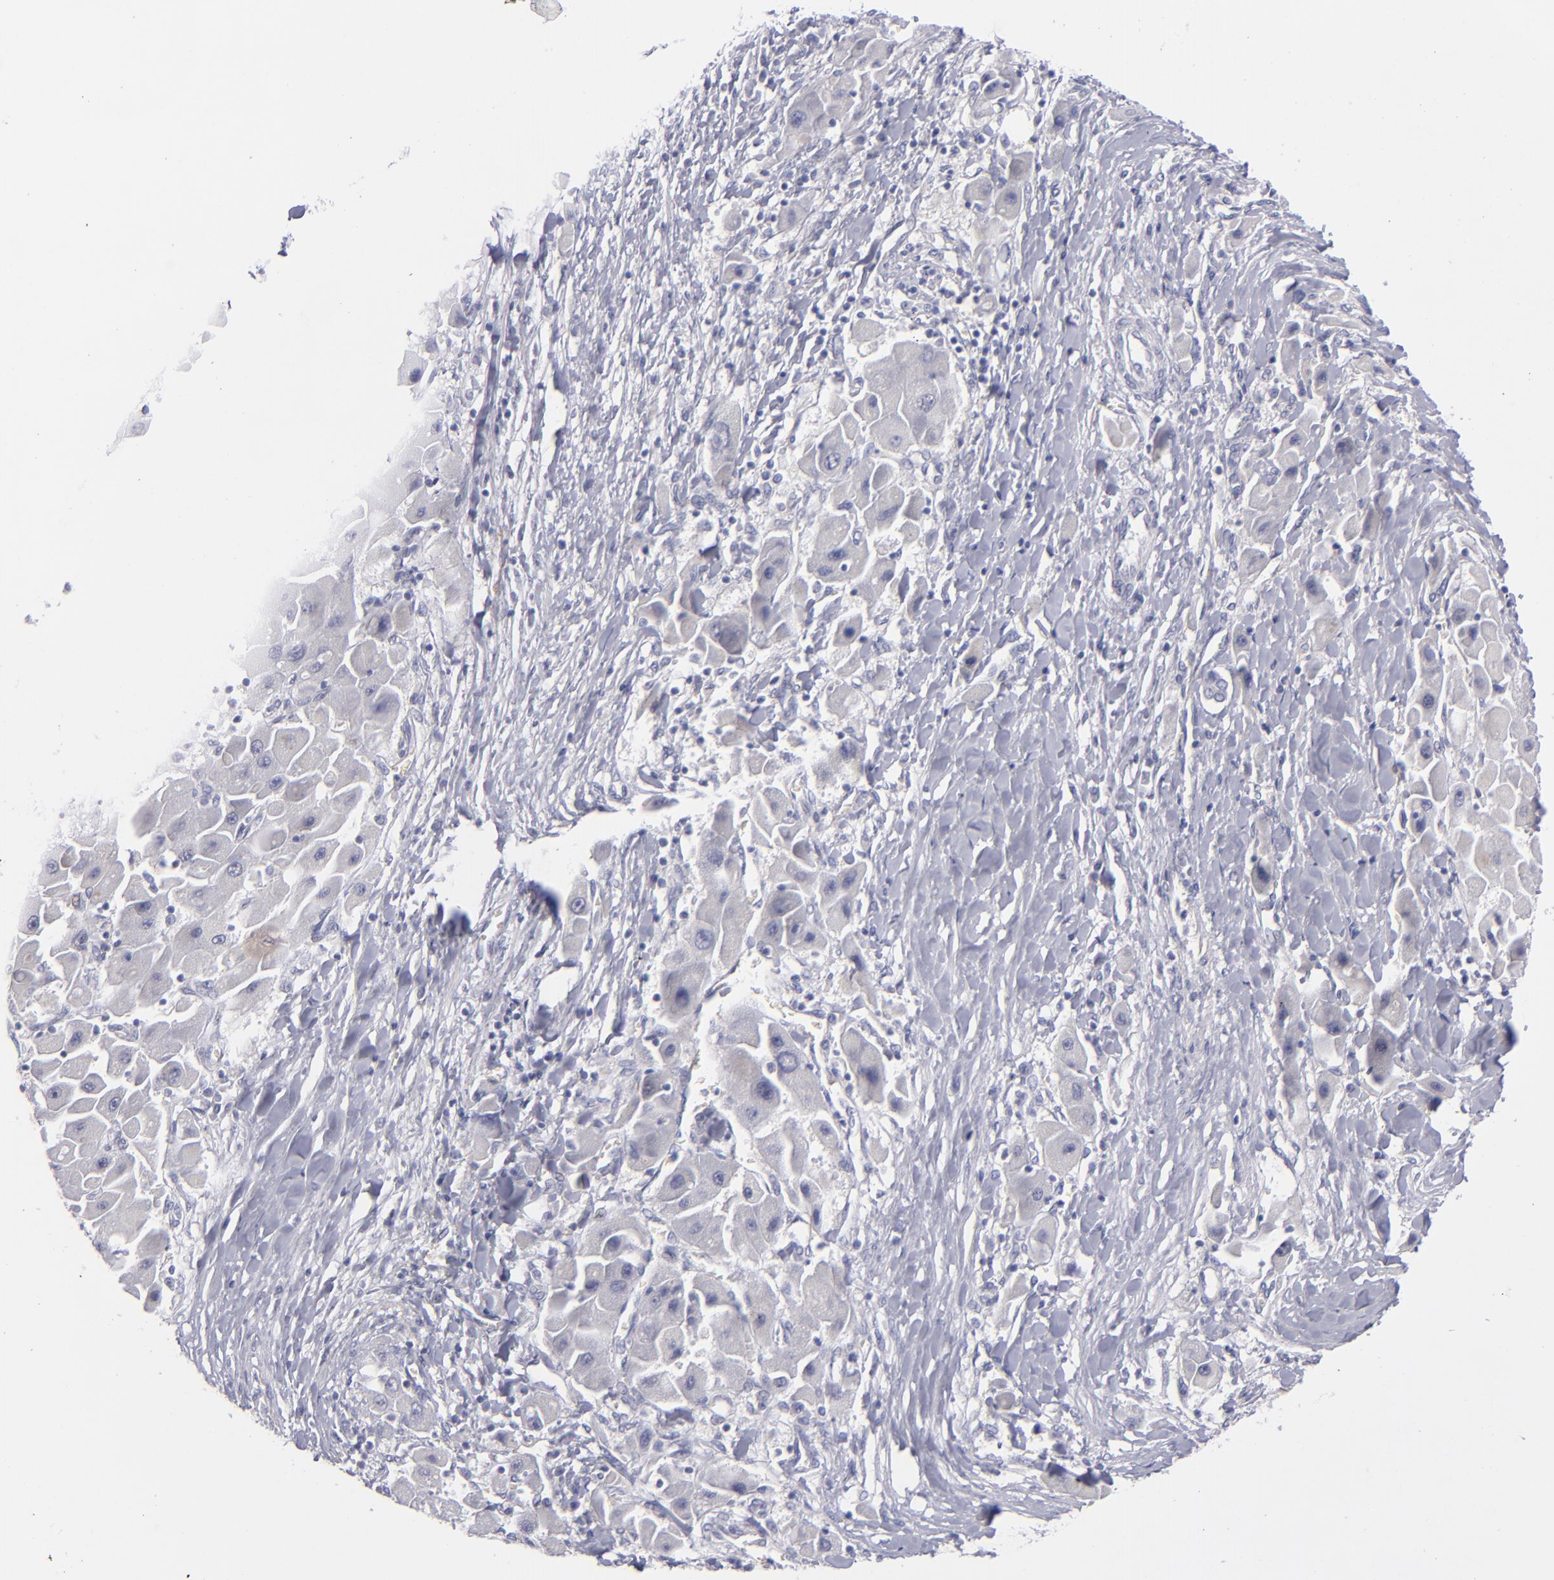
{"staining": {"intensity": "negative", "quantity": "none", "location": "none"}, "tissue": "liver cancer", "cell_type": "Tumor cells", "image_type": "cancer", "snomed": [{"axis": "morphology", "description": "Carcinoma, Hepatocellular, NOS"}, {"axis": "topography", "description": "Liver"}], "caption": "The immunohistochemistry (IHC) image has no significant positivity in tumor cells of liver cancer tissue.", "gene": "ITGB4", "patient": {"sex": "male", "age": 24}}